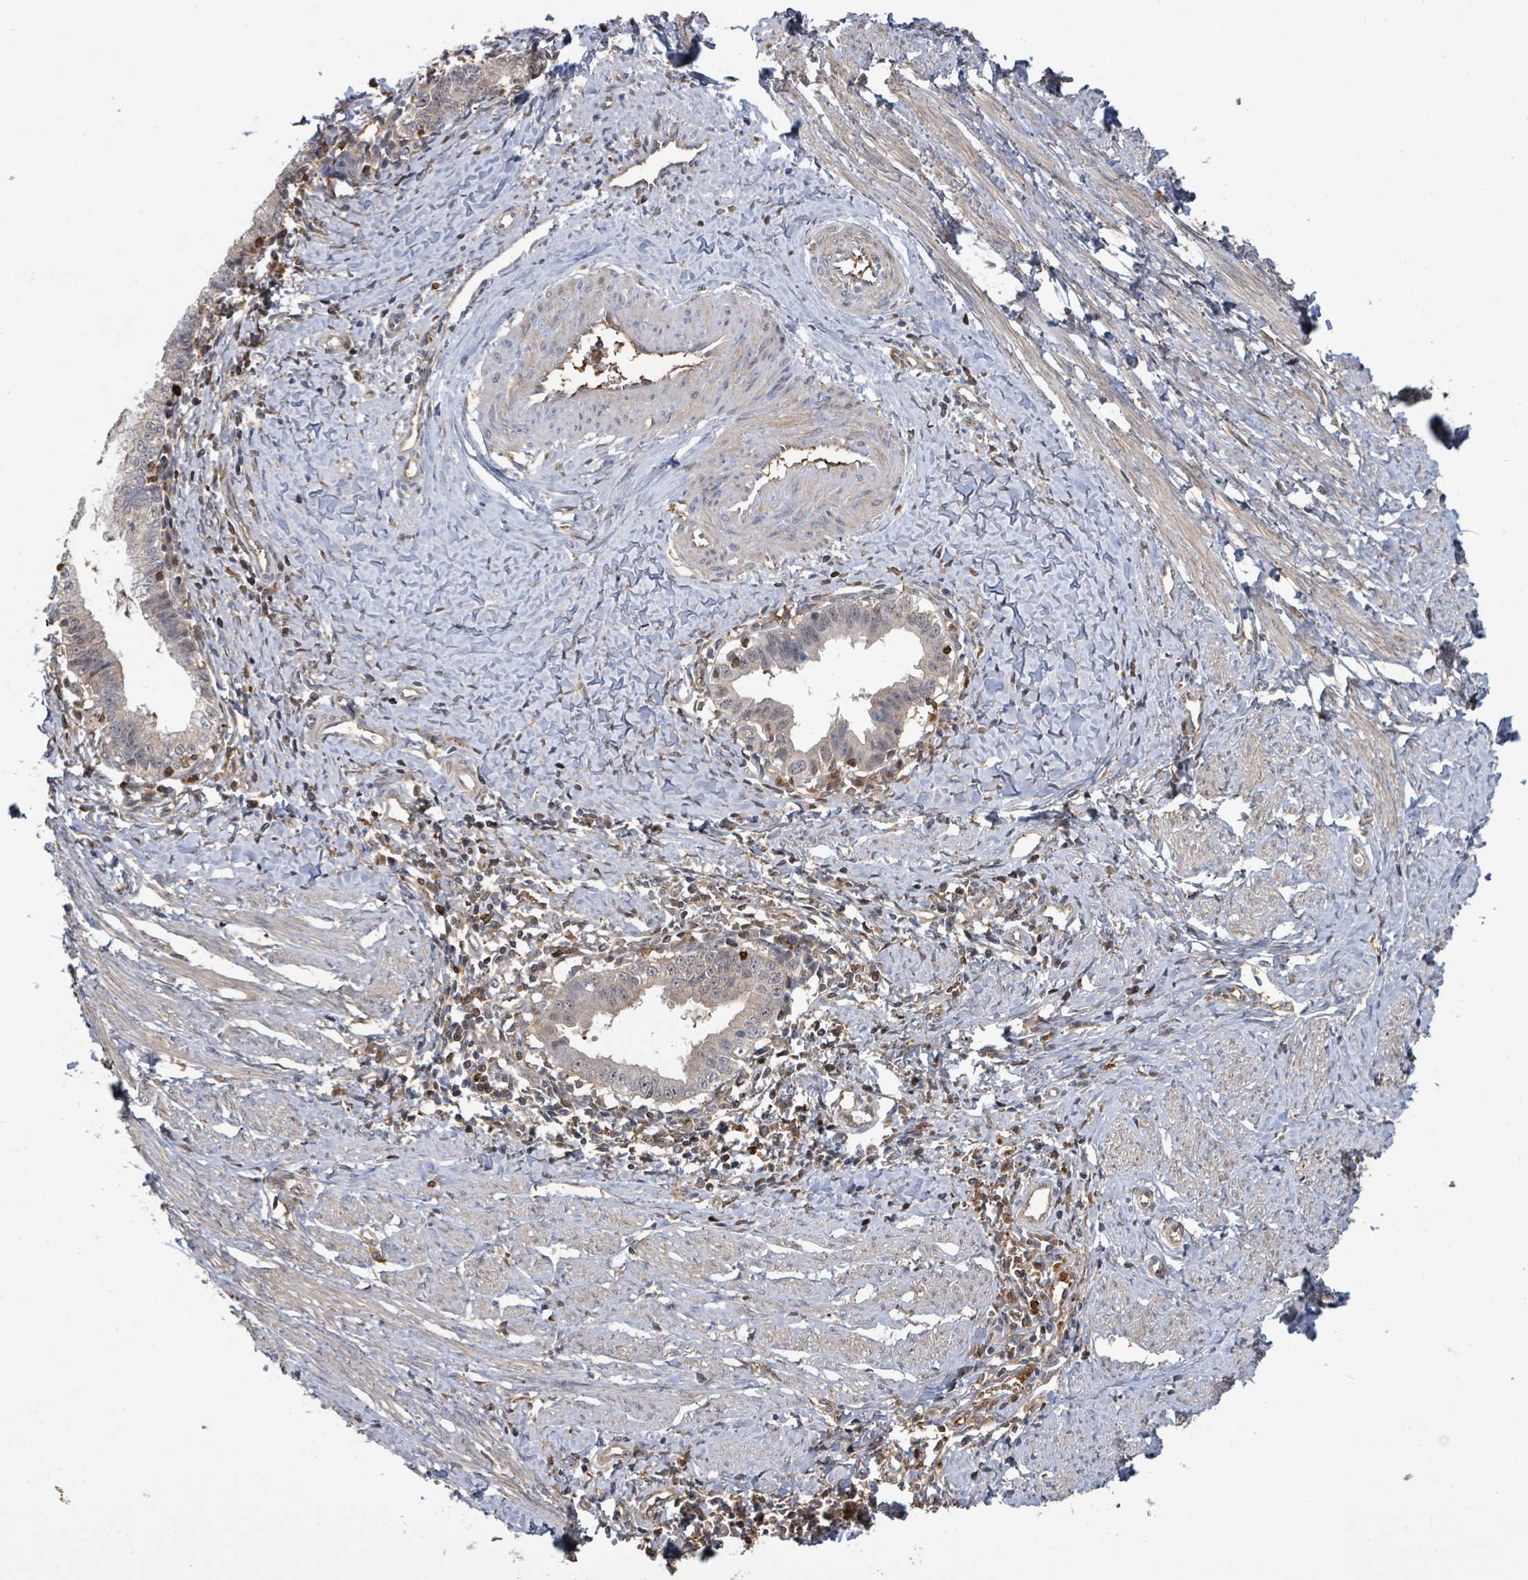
{"staining": {"intensity": "negative", "quantity": "none", "location": "none"}, "tissue": "cervical cancer", "cell_type": "Tumor cells", "image_type": "cancer", "snomed": [{"axis": "morphology", "description": "Adenocarcinoma, NOS"}, {"axis": "topography", "description": "Cervix"}], "caption": "Photomicrograph shows no significant protein expression in tumor cells of cervical cancer (adenocarcinoma).", "gene": "PGAM1", "patient": {"sex": "female", "age": 36}}